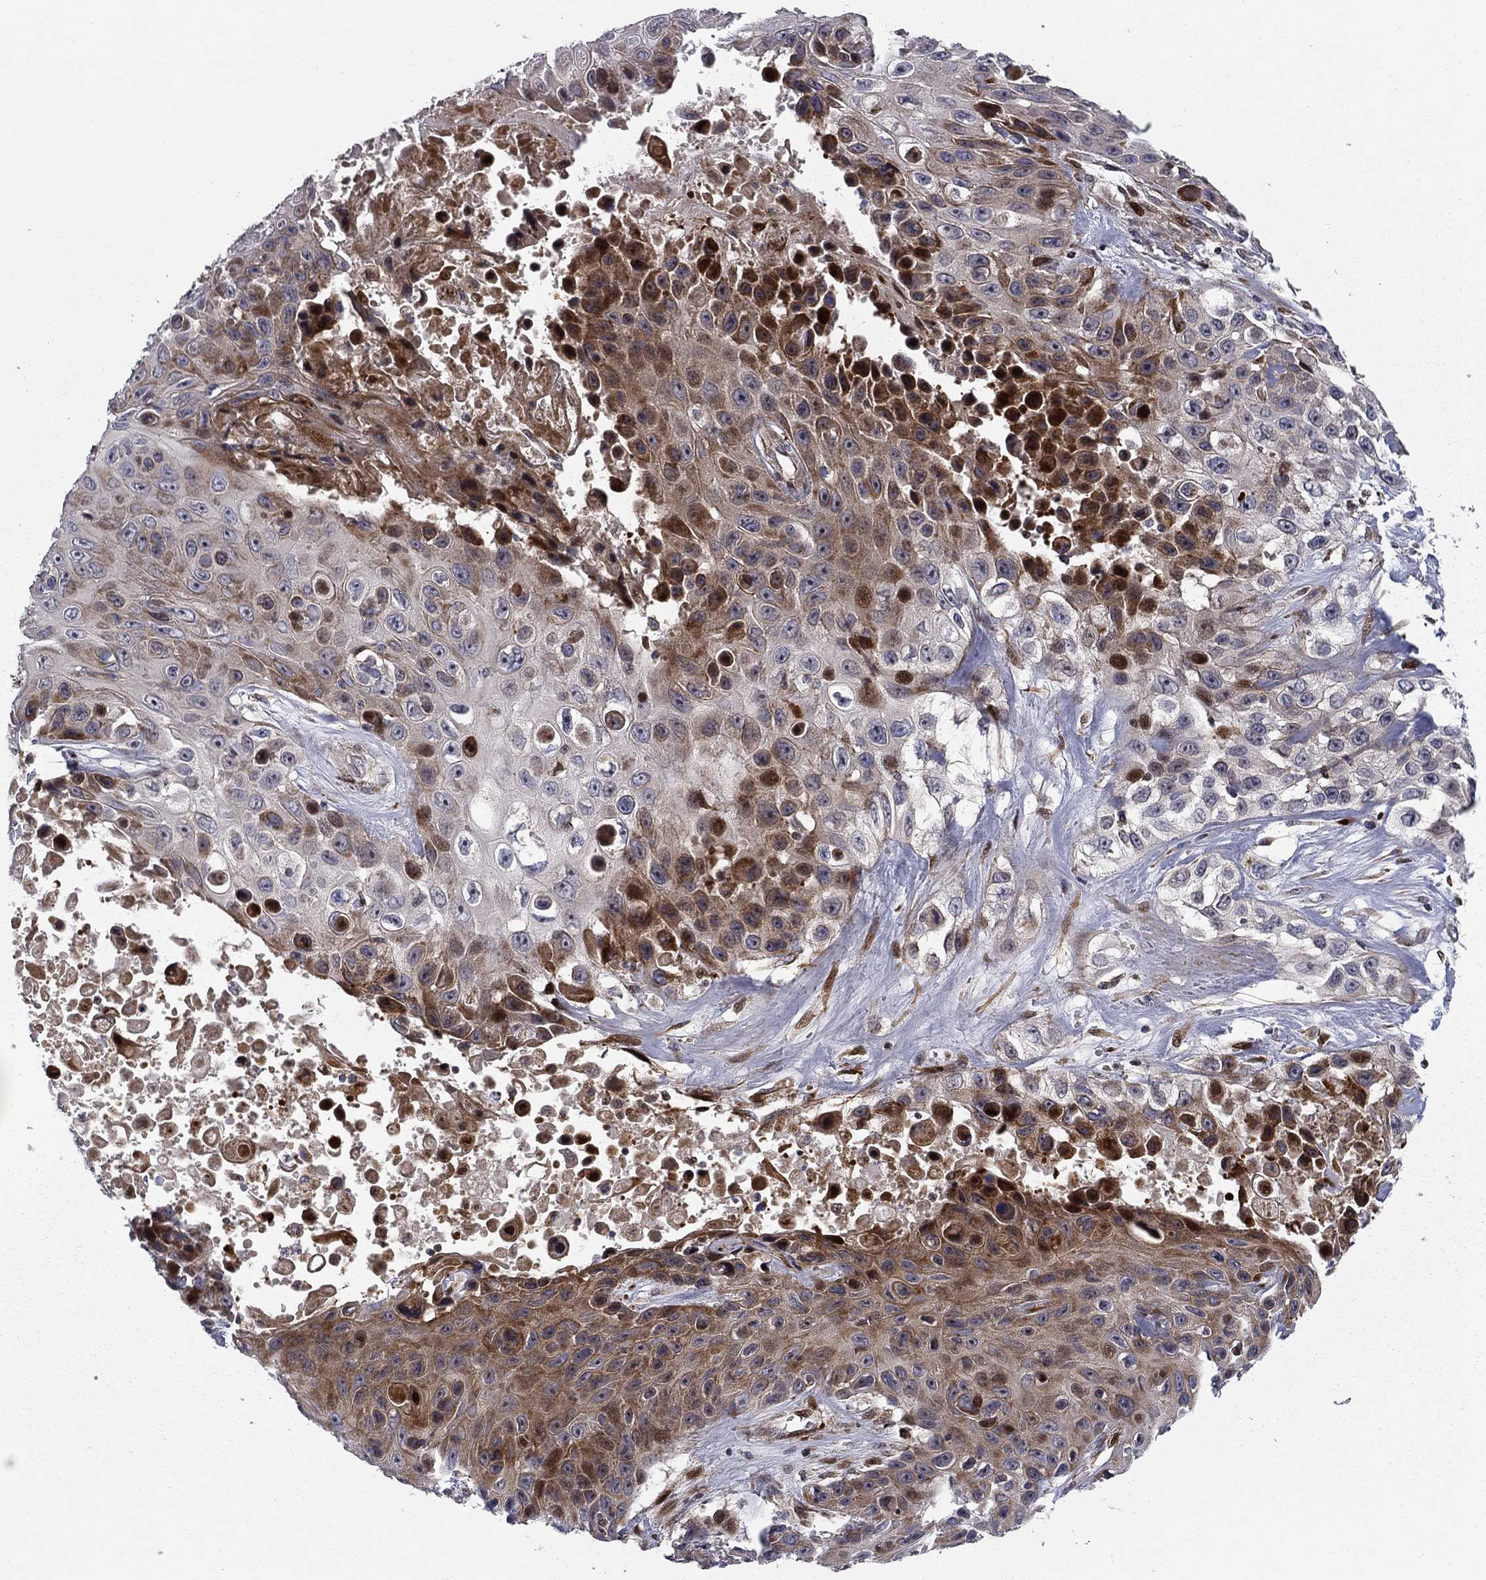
{"staining": {"intensity": "moderate", "quantity": "25%-75%", "location": "cytoplasmic/membranous"}, "tissue": "skin cancer", "cell_type": "Tumor cells", "image_type": "cancer", "snomed": [{"axis": "morphology", "description": "Squamous cell carcinoma, NOS"}, {"axis": "topography", "description": "Skin"}], "caption": "High-magnification brightfield microscopy of skin cancer stained with DAB (brown) and counterstained with hematoxylin (blue). tumor cells exhibit moderate cytoplasmic/membranous staining is appreciated in about25%-75% of cells. (IHC, brightfield microscopy, high magnification).", "gene": "MIOS", "patient": {"sex": "male", "age": 82}}